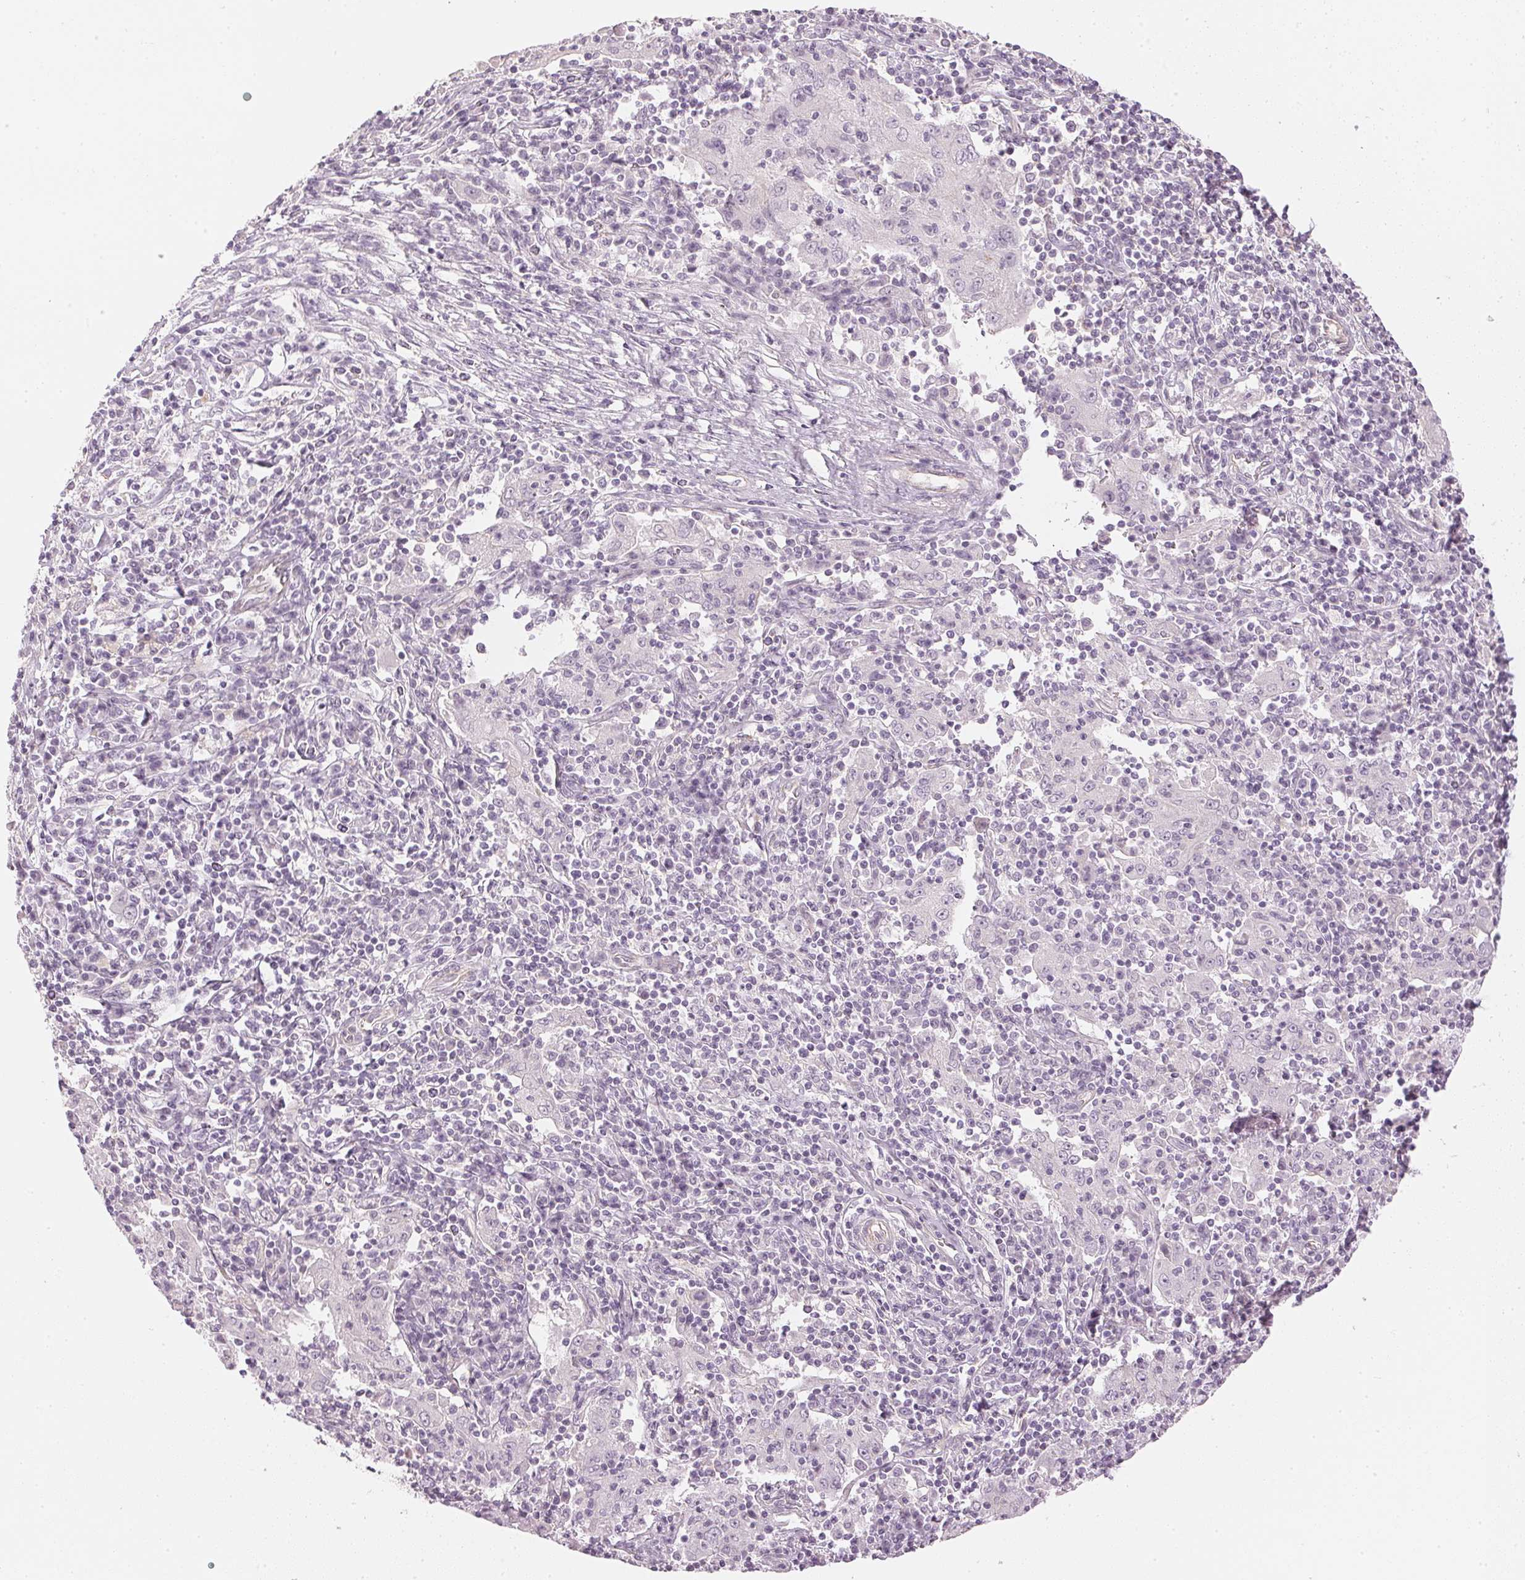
{"staining": {"intensity": "negative", "quantity": "none", "location": "none"}, "tissue": "pancreatic cancer", "cell_type": "Tumor cells", "image_type": "cancer", "snomed": [{"axis": "morphology", "description": "Adenocarcinoma, NOS"}, {"axis": "topography", "description": "Pancreas"}], "caption": "Immunohistochemistry of human adenocarcinoma (pancreatic) reveals no expression in tumor cells. (Stains: DAB IHC with hematoxylin counter stain, Microscopy: brightfield microscopy at high magnification).", "gene": "APLP1", "patient": {"sex": "male", "age": 63}}